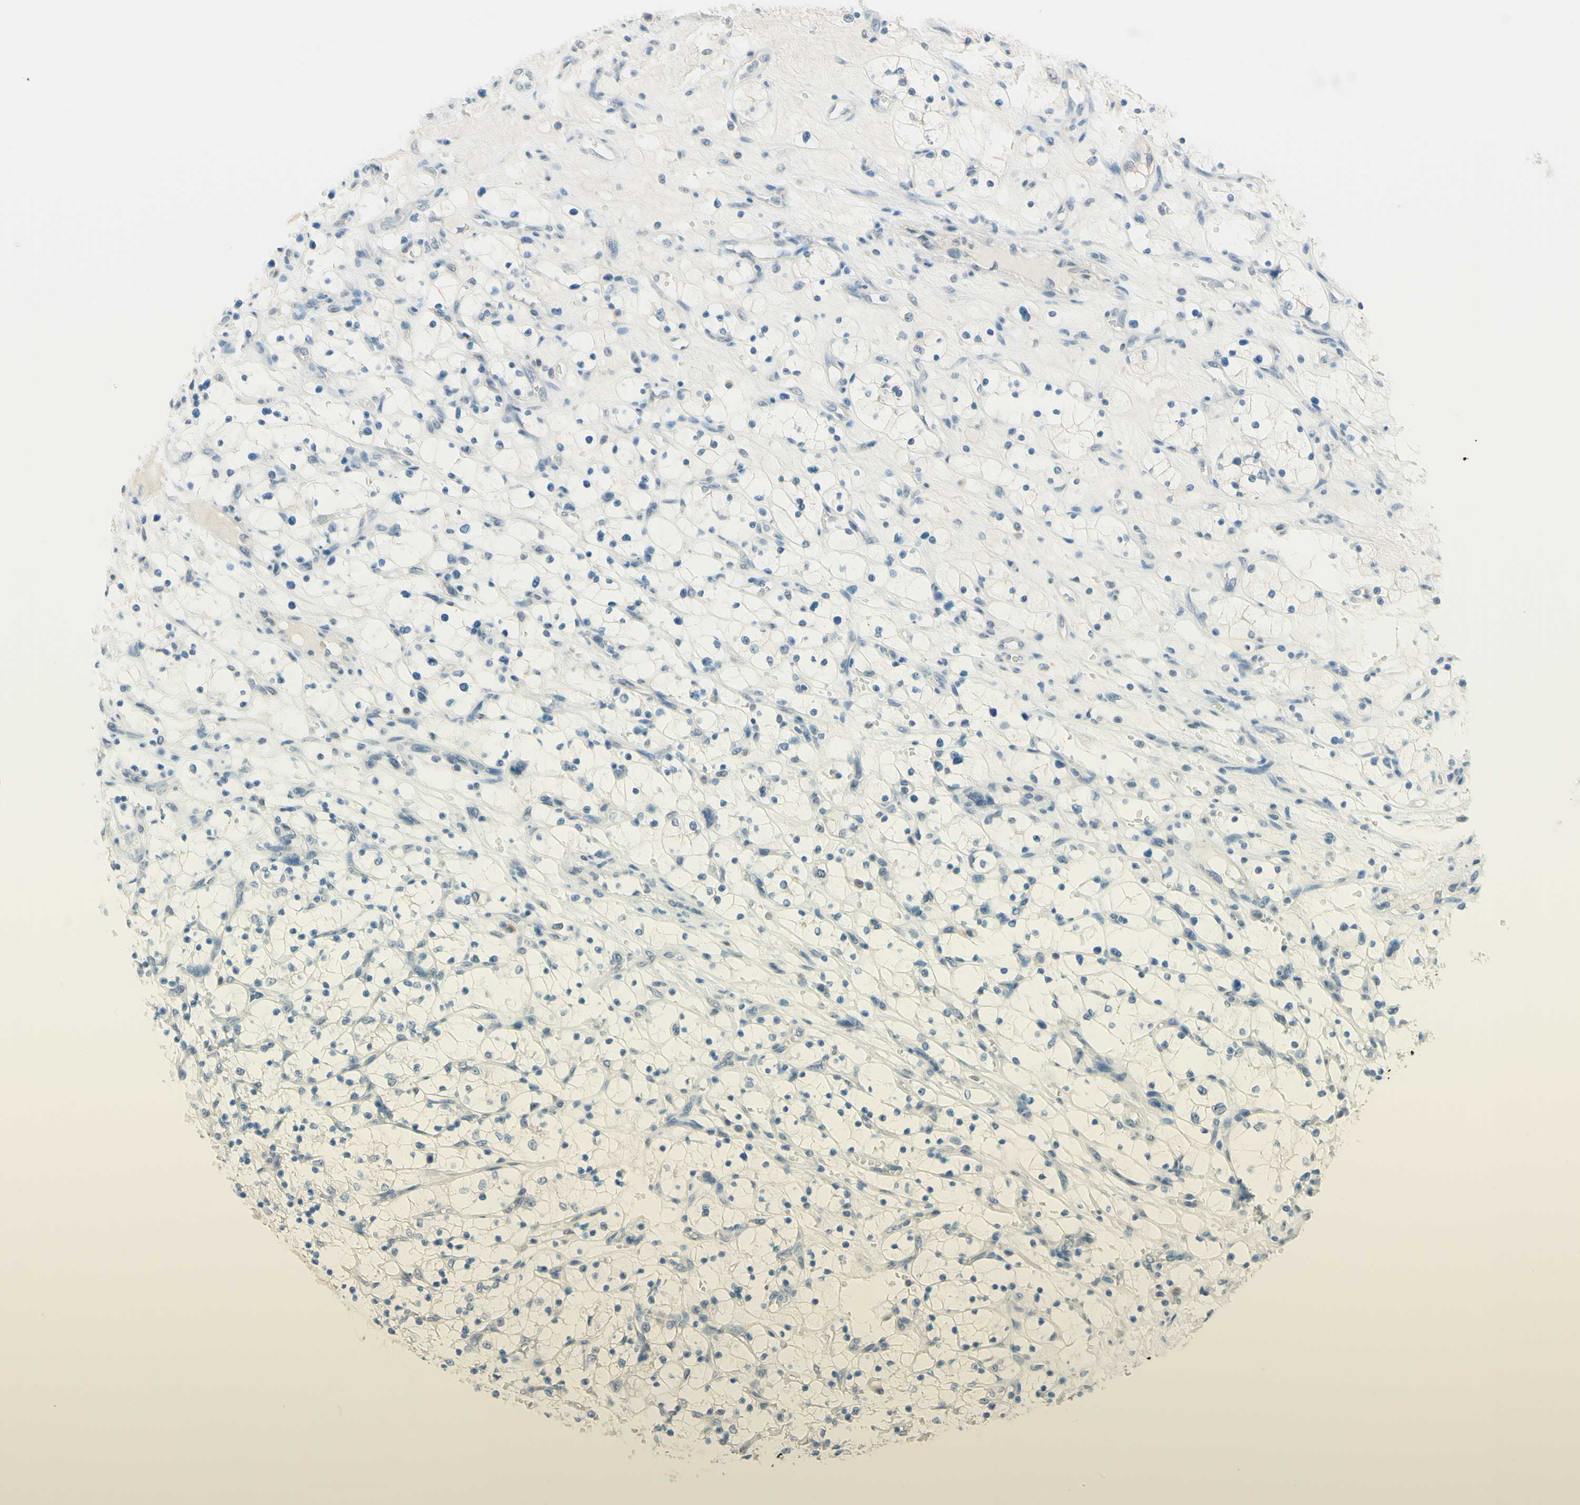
{"staining": {"intensity": "negative", "quantity": "none", "location": "none"}, "tissue": "renal cancer", "cell_type": "Tumor cells", "image_type": "cancer", "snomed": [{"axis": "morphology", "description": "Adenocarcinoma, NOS"}, {"axis": "topography", "description": "Kidney"}], "caption": "An IHC micrograph of renal cancer (adenocarcinoma) is shown. There is no staining in tumor cells of renal cancer (adenocarcinoma).", "gene": "JPH1", "patient": {"sex": "female", "age": 69}}